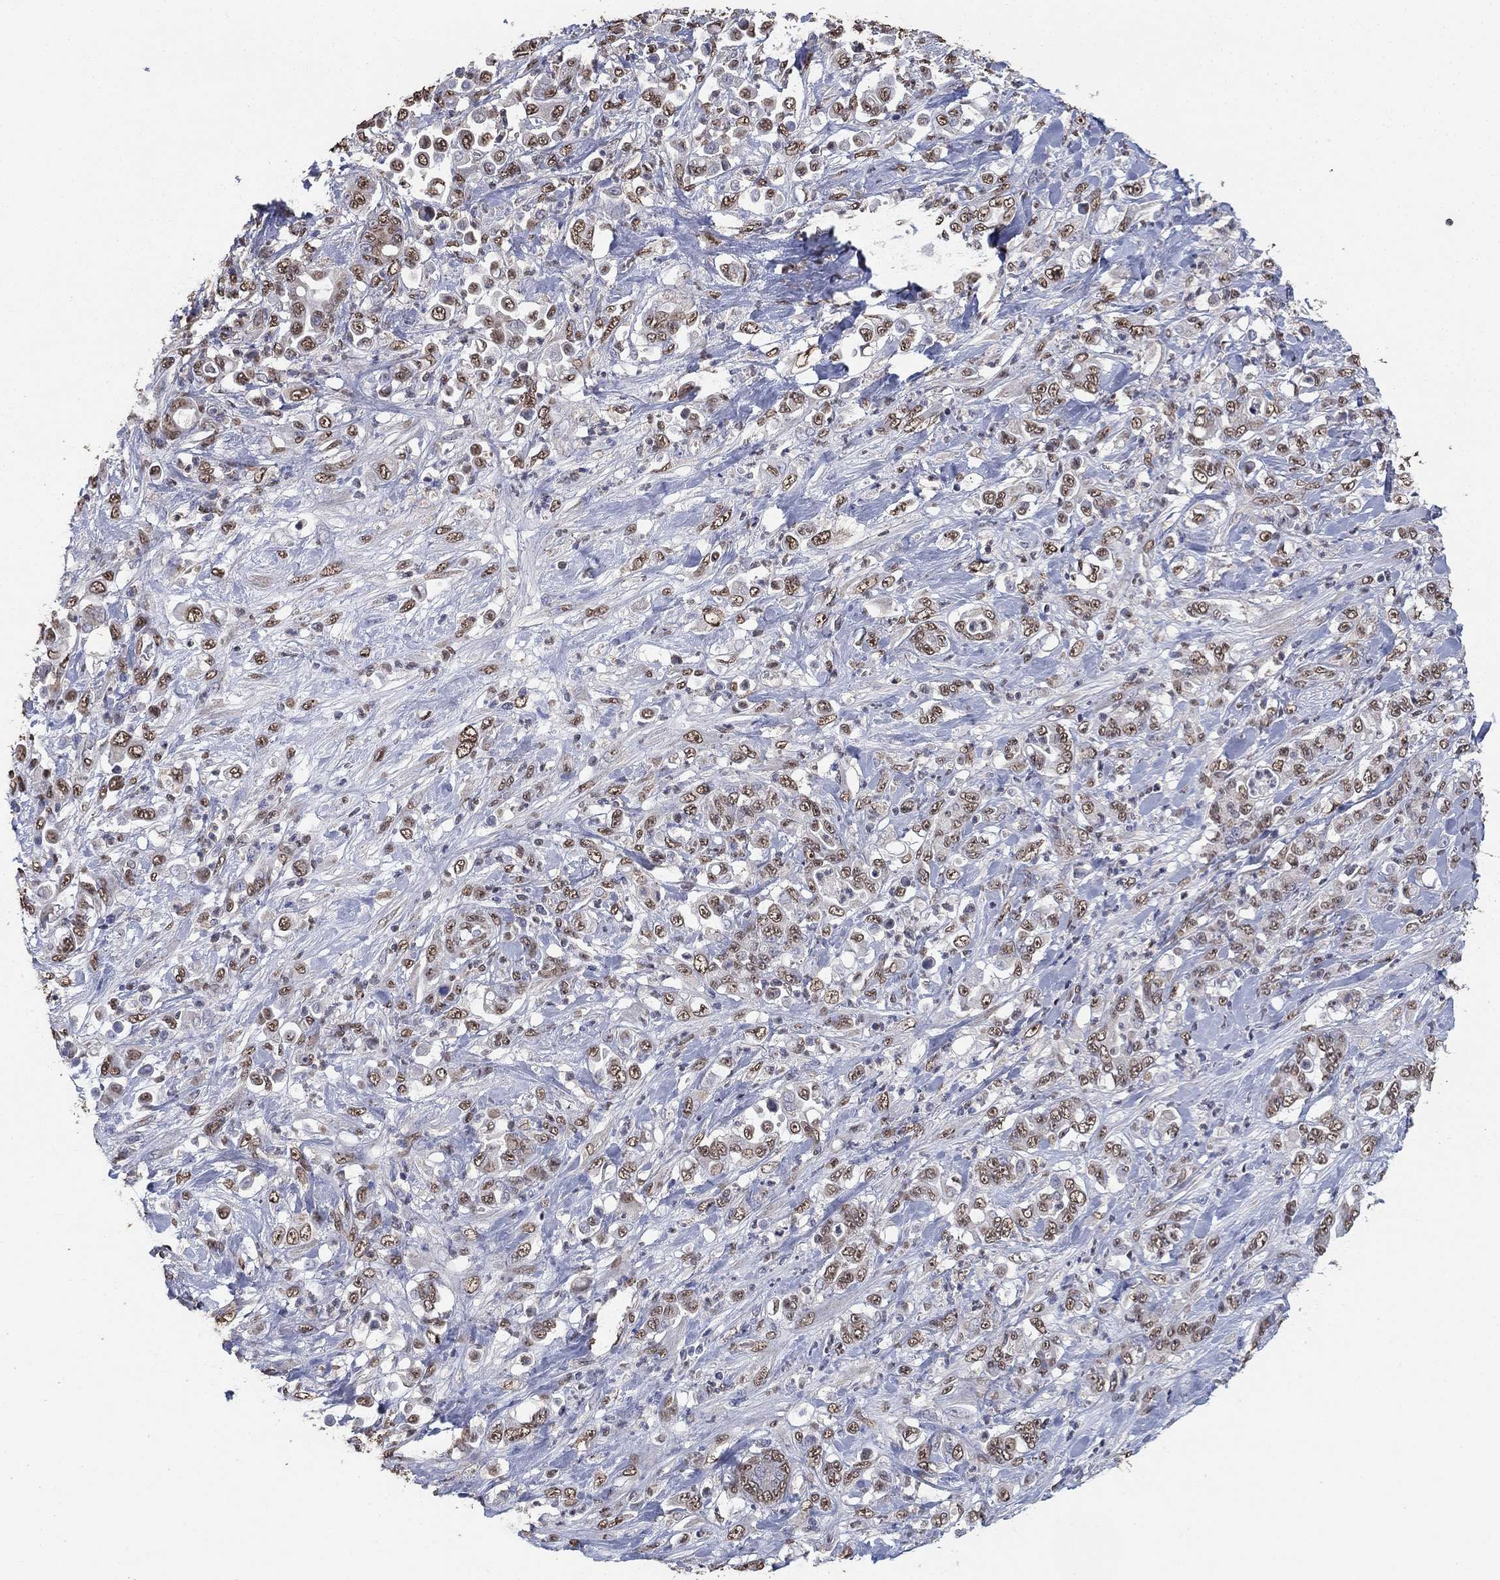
{"staining": {"intensity": "weak", "quantity": ">75%", "location": "cytoplasmic/membranous"}, "tissue": "stomach cancer", "cell_type": "Tumor cells", "image_type": "cancer", "snomed": [{"axis": "morphology", "description": "Adenocarcinoma, NOS"}, {"axis": "topography", "description": "Stomach"}], "caption": "Immunohistochemistry staining of stomach cancer, which shows low levels of weak cytoplasmic/membranous positivity in approximately >75% of tumor cells indicating weak cytoplasmic/membranous protein positivity. The staining was performed using DAB (brown) for protein detection and nuclei were counterstained in hematoxylin (blue).", "gene": "ALDH7A1", "patient": {"sex": "female", "age": 79}}